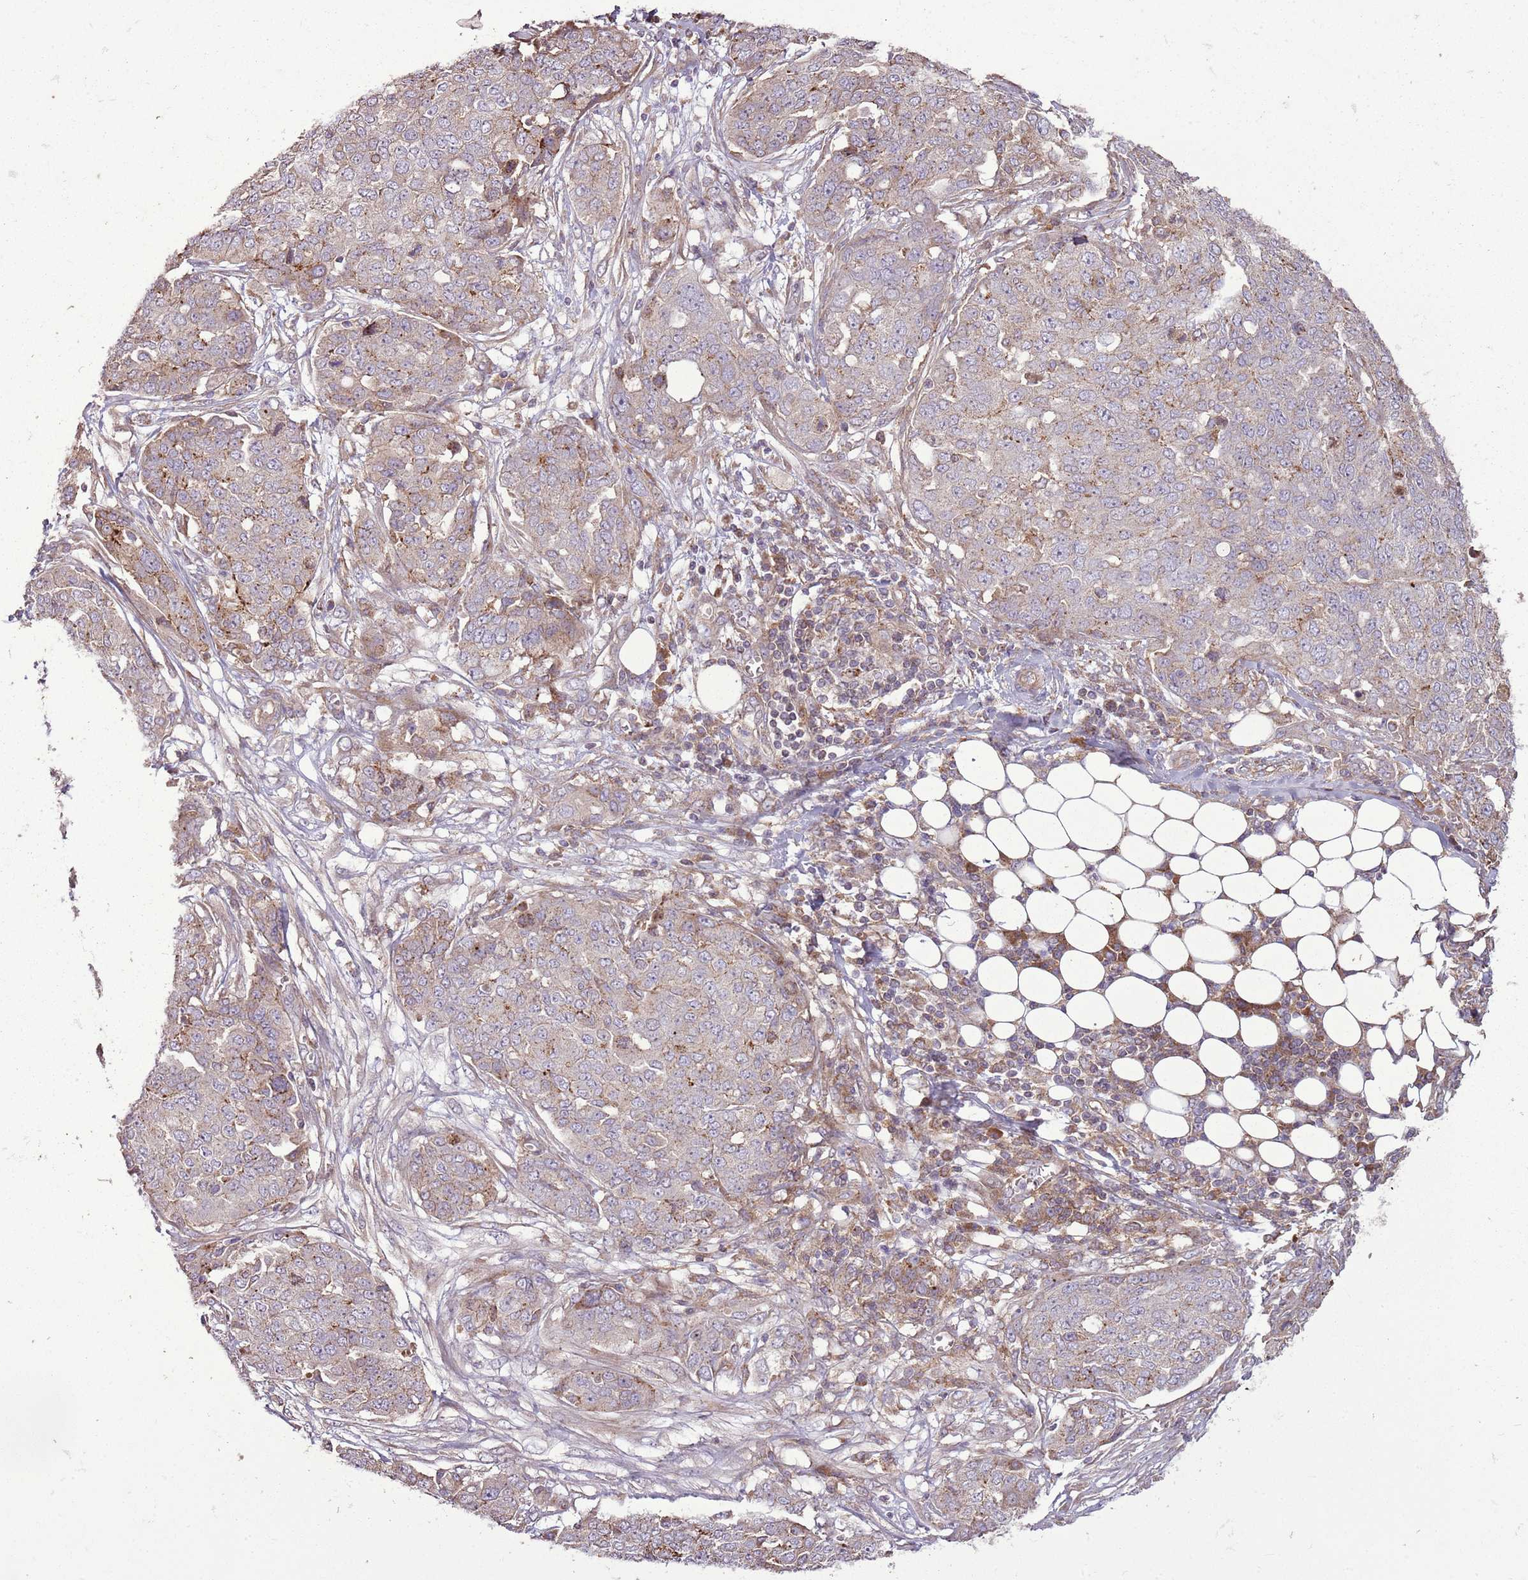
{"staining": {"intensity": "weak", "quantity": "<25%", "location": "cytoplasmic/membranous"}, "tissue": "ovarian cancer", "cell_type": "Tumor cells", "image_type": "cancer", "snomed": [{"axis": "morphology", "description": "Cystadenocarcinoma, serous, NOS"}, {"axis": "topography", "description": "Soft tissue"}, {"axis": "topography", "description": "Ovary"}], "caption": "Histopathology image shows no protein expression in tumor cells of ovarian cancer tissue.", "gene": "ANKRD24", "patient": {"sex": "female", "age": 57}}